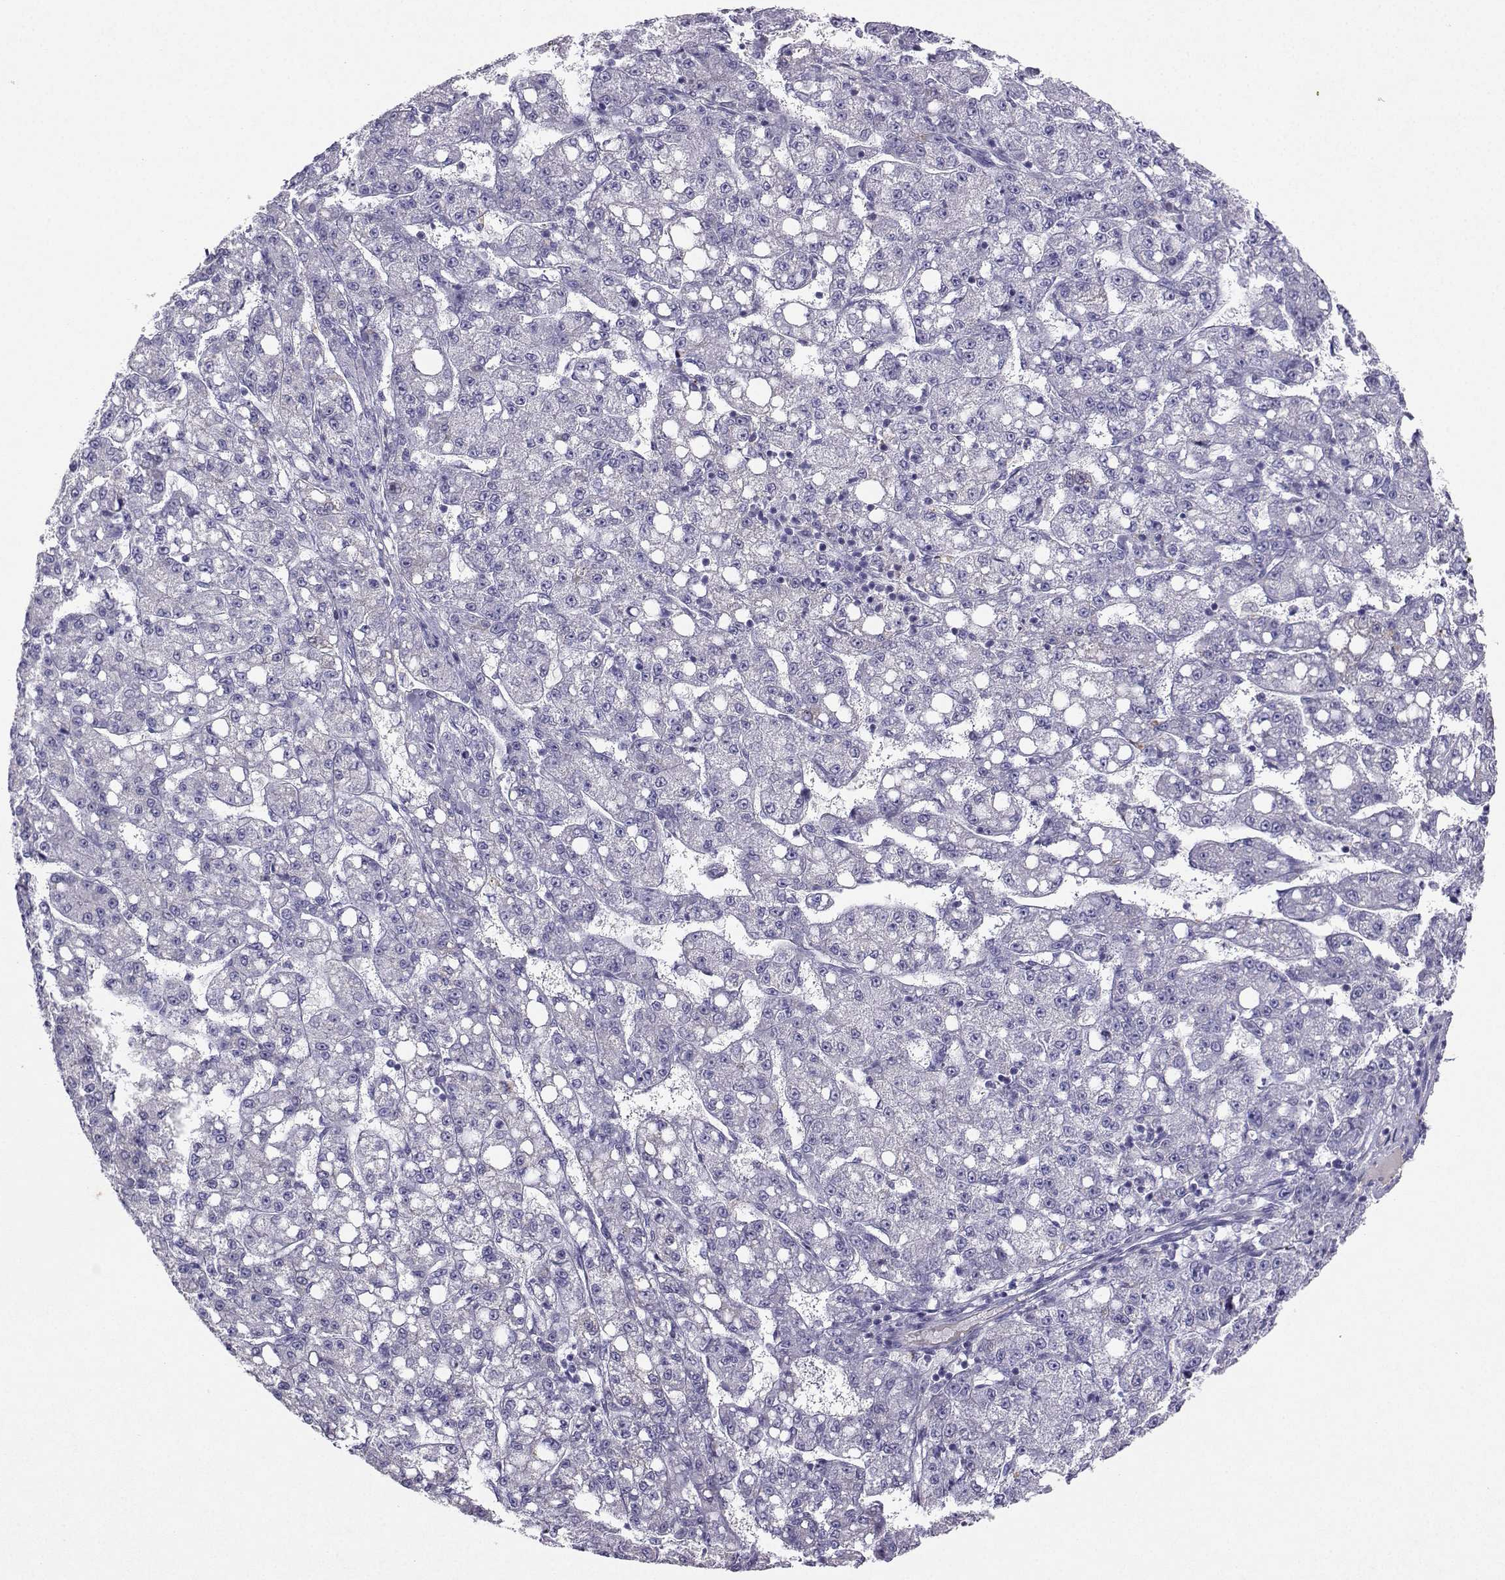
{"staining": {"intensity": "negative", "quantity": "none", "location": "none"}, "tissue": "liver cancer", "cell_type": "Tumor cells", "image_type": "cancer", "snomed": [{"axis": "morphology", "description": "Carcinoma, Hepatocellular, NOS"}, {"axis": "topography", "description": "Liver"}], "caption": "This is a photomicrograph of IHC staining of liver cancer (hepatocellular carcinoma), which shows no positivity in tumor cells.", "gene": "GRIK4", "patient": {"sex": "female", "age": 65}}